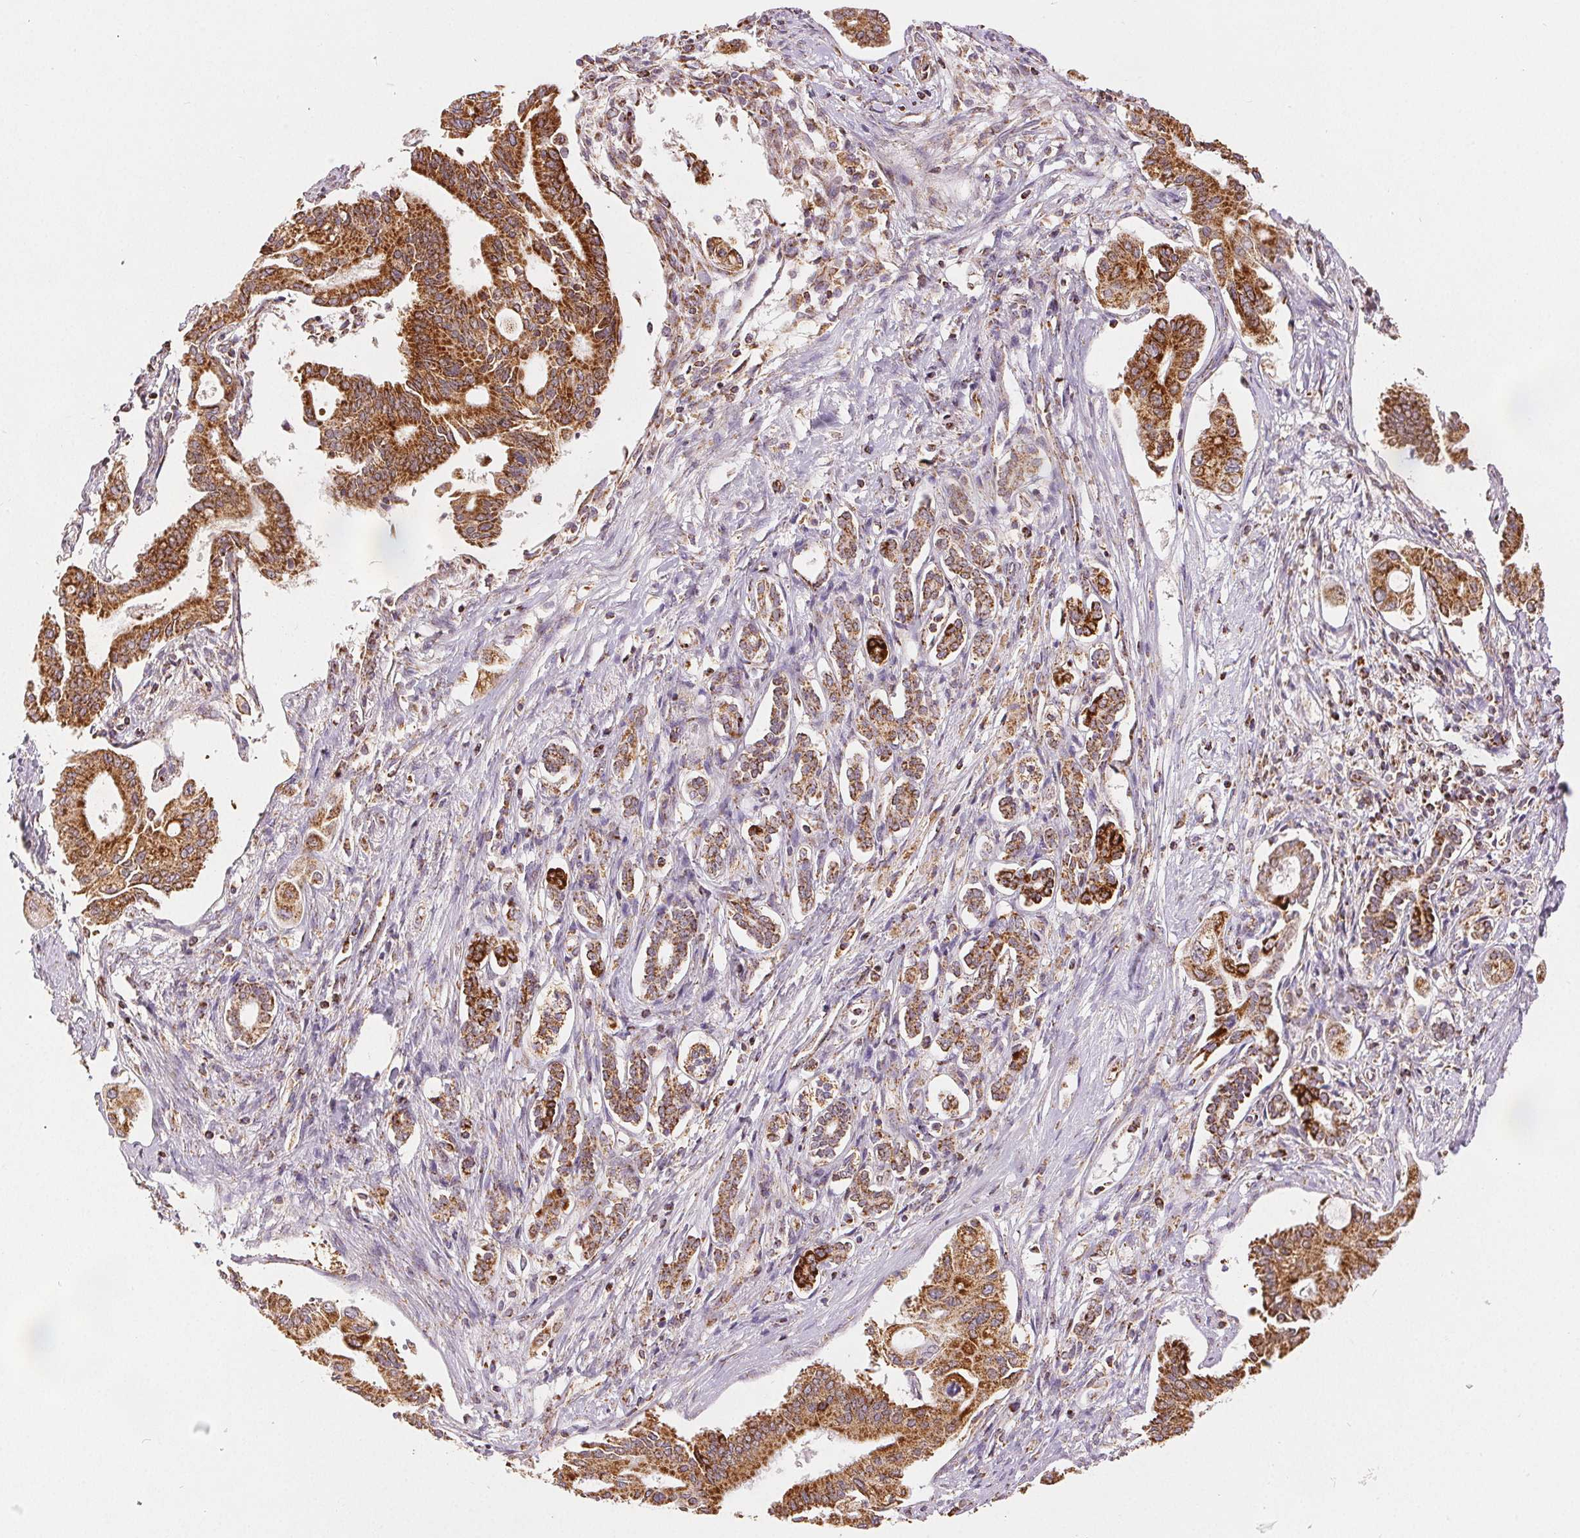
{"staining": {"intensity": "moderate", "quantity": ">75%", "location": "cytoplasmic/membranous"}, "tissue": "pancreatic cancer", "cell_type": "Tumor cells", "image_type": "cancer", "snomed": [{"axis": "morphology", "description": "Adenocarcinoma, NOS"}, {"axis": "topography", "description": "Pancreas"}], "caption": "Approximately >75% of tumor cells in human adenocarcinoma (pancreatic) reveal moderate cytoplasmic/membranous protein expression as visualized by brown immunohistochemical staining.", "gene": "SDHB", "patient": {"sex": "female", "age": 68}}